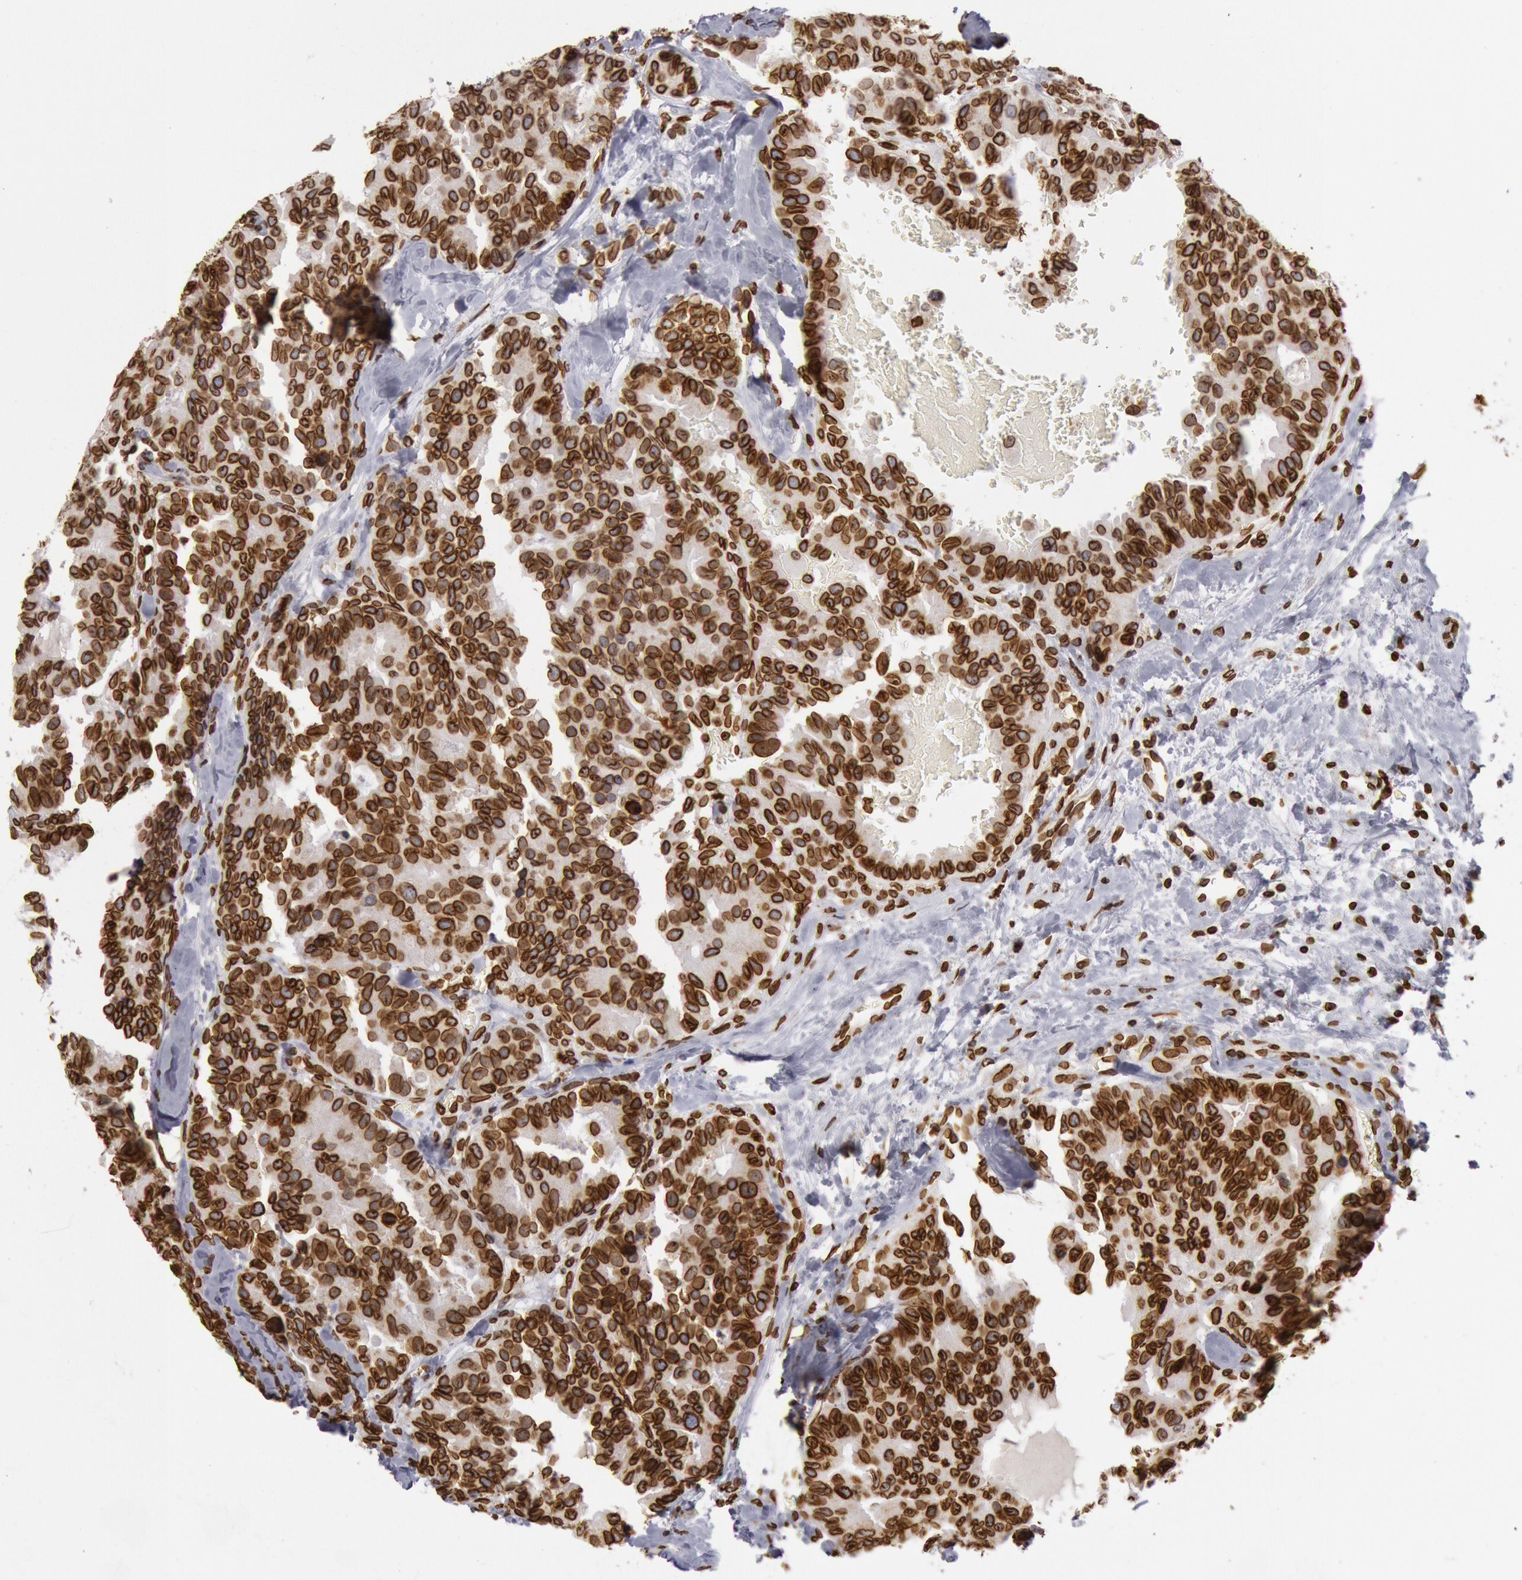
{"staining": {"intensity": "strong", "quantity": ">75%", "location": "nuclear"}, "tissue": "breast cancer", "cell_type": "Tumor cells", "image_type": "cancer", "snomed": [{"axis": "morphology", "description": "Duct carcinoma"}, {"axis": "topography", "description": "Breast"}], "caption": "This photomicrograph demonstrates immunohistochemistry staining of human invasive ductal carcinoma (breast), with high strong nuclear staining in approximately >75% of tumor cells.", "gene": "SUN2", "patient": {"sex": "female", "age": 69}}